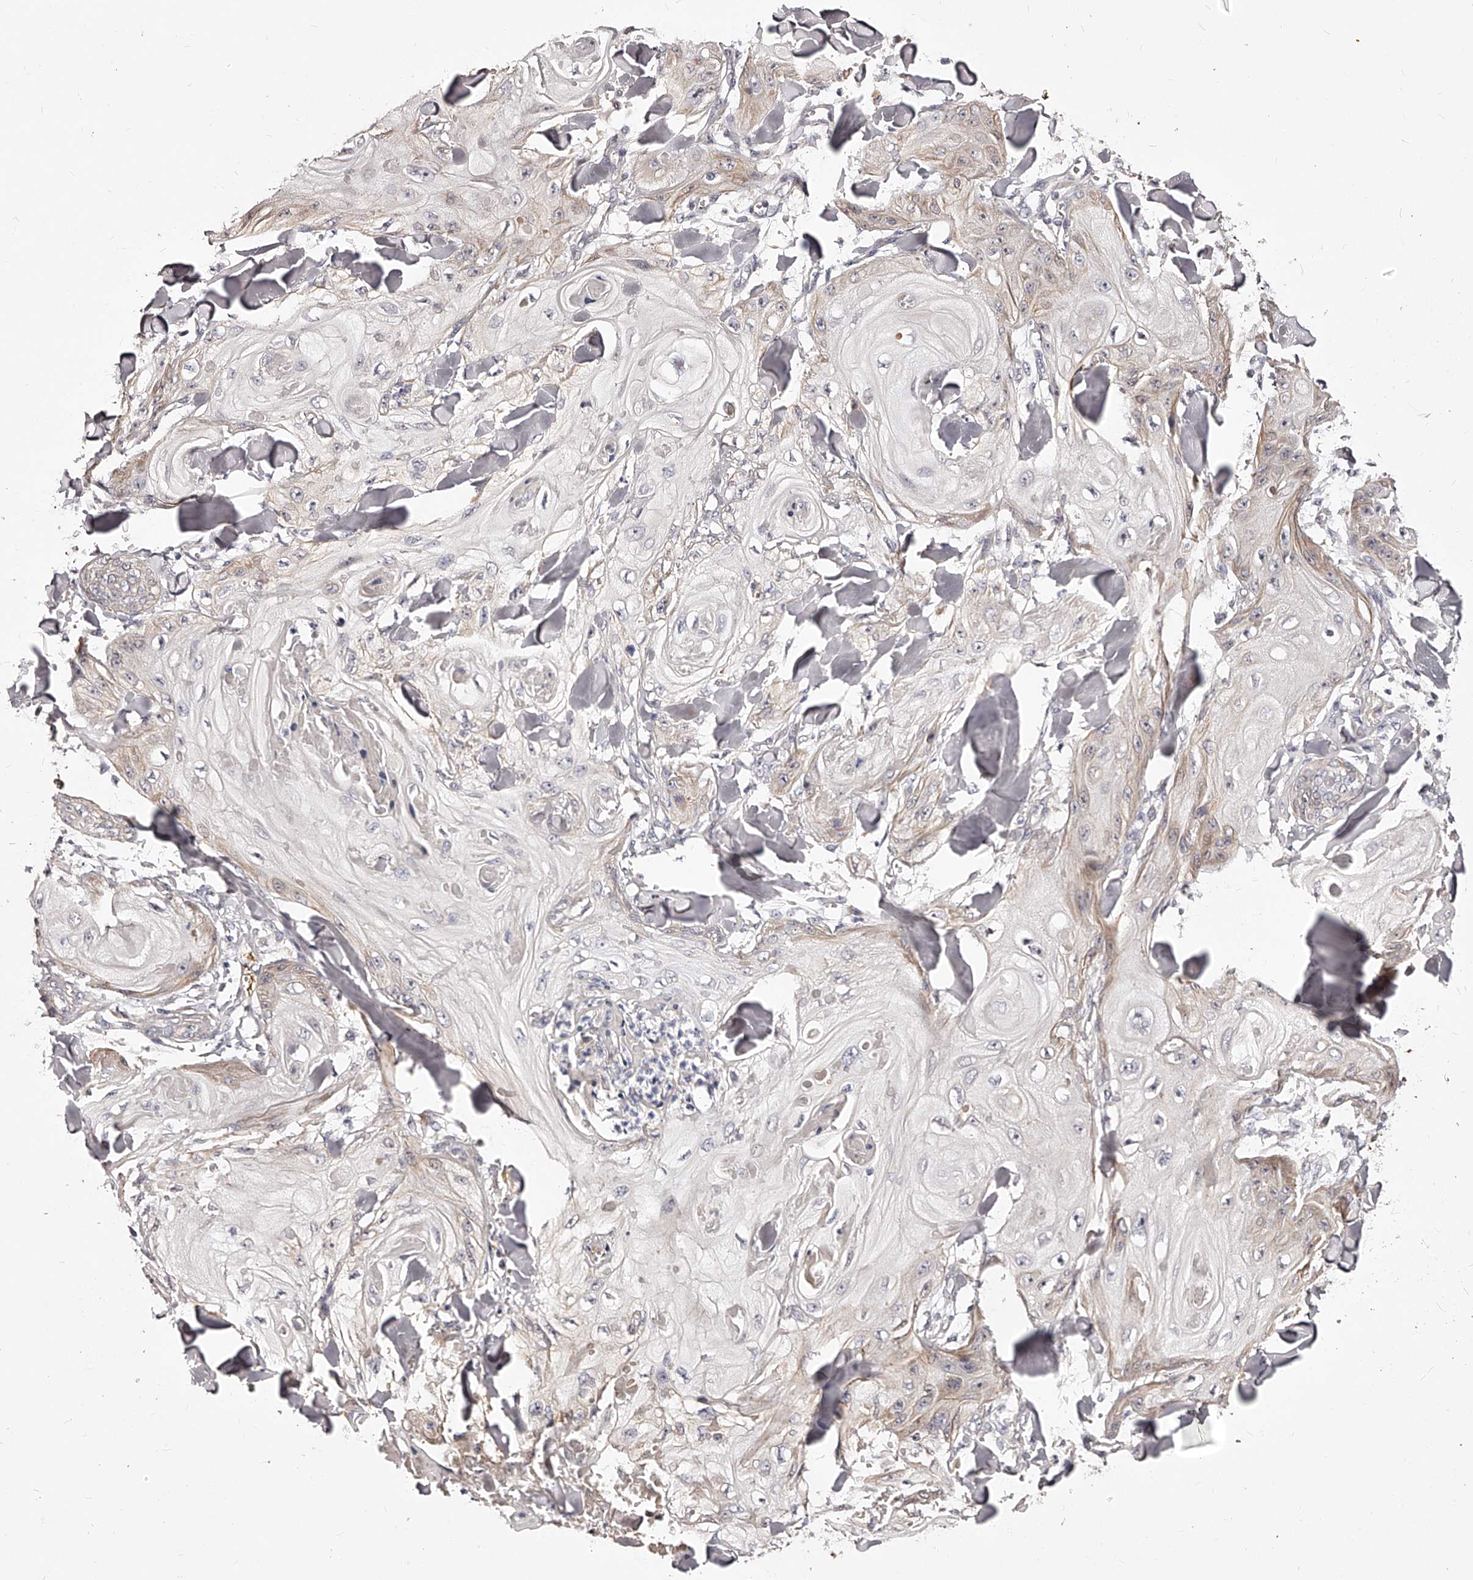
{"staining": {"intensity": "weak", "quantity": "25%-75%", "location": "cytoplasmic/membranous"}, "tissue": "skin cancer", "cell_type": "Tumor cells", "image_type": "cancer", "snomed": [{"axis": "morphology", "description": "Squamous cell carcinoma, NOS"}, {"axis": "topography", "description": "Skin"}], "caption": "Immunohistochemical staining of human skin squamous cell carcinoma shows low levels of weak cytoplasmic/membranous protein staining in about 25%-75% of tumor cells.", "gene": "ZNF502", "patient": {"sex": "male", "age": 74}}